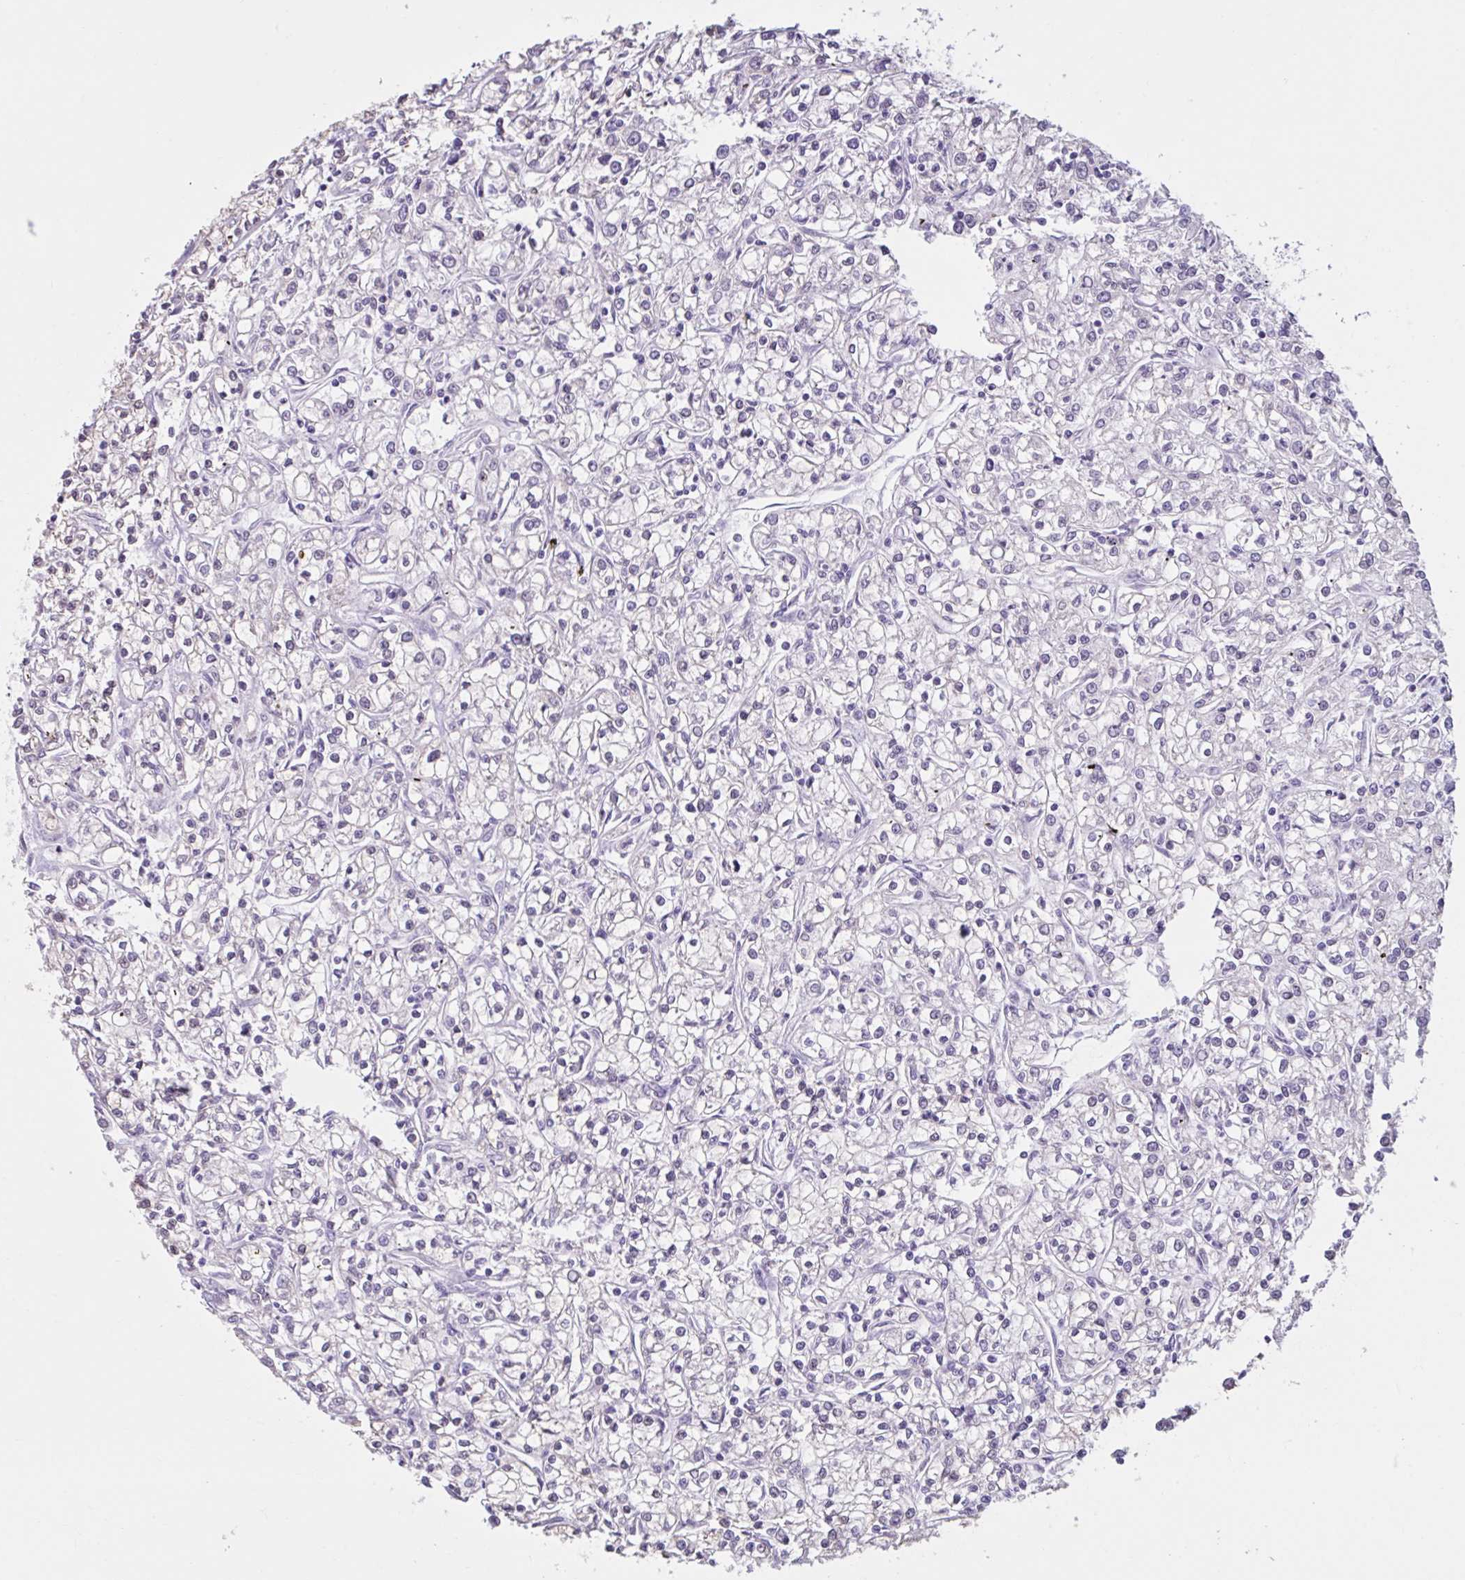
{"staining": {"intensity": "negative", "quantity": "none", "location": "none"}, "tissue": "renal cancer", "cell_type": "Tumor cells", "image_type": "cancer", "snomed": [{"axis": "morphology", "description": "Adenocarcinoma, NOS"}, {"axis": "topography", "description": "Kidney"}], "caption": "The histopathology image demonstrates no staining of tumor cells in adenocarcinoma (renal).", "gene": "CDH19", "patient": {"sex": "female", "age": 59}}